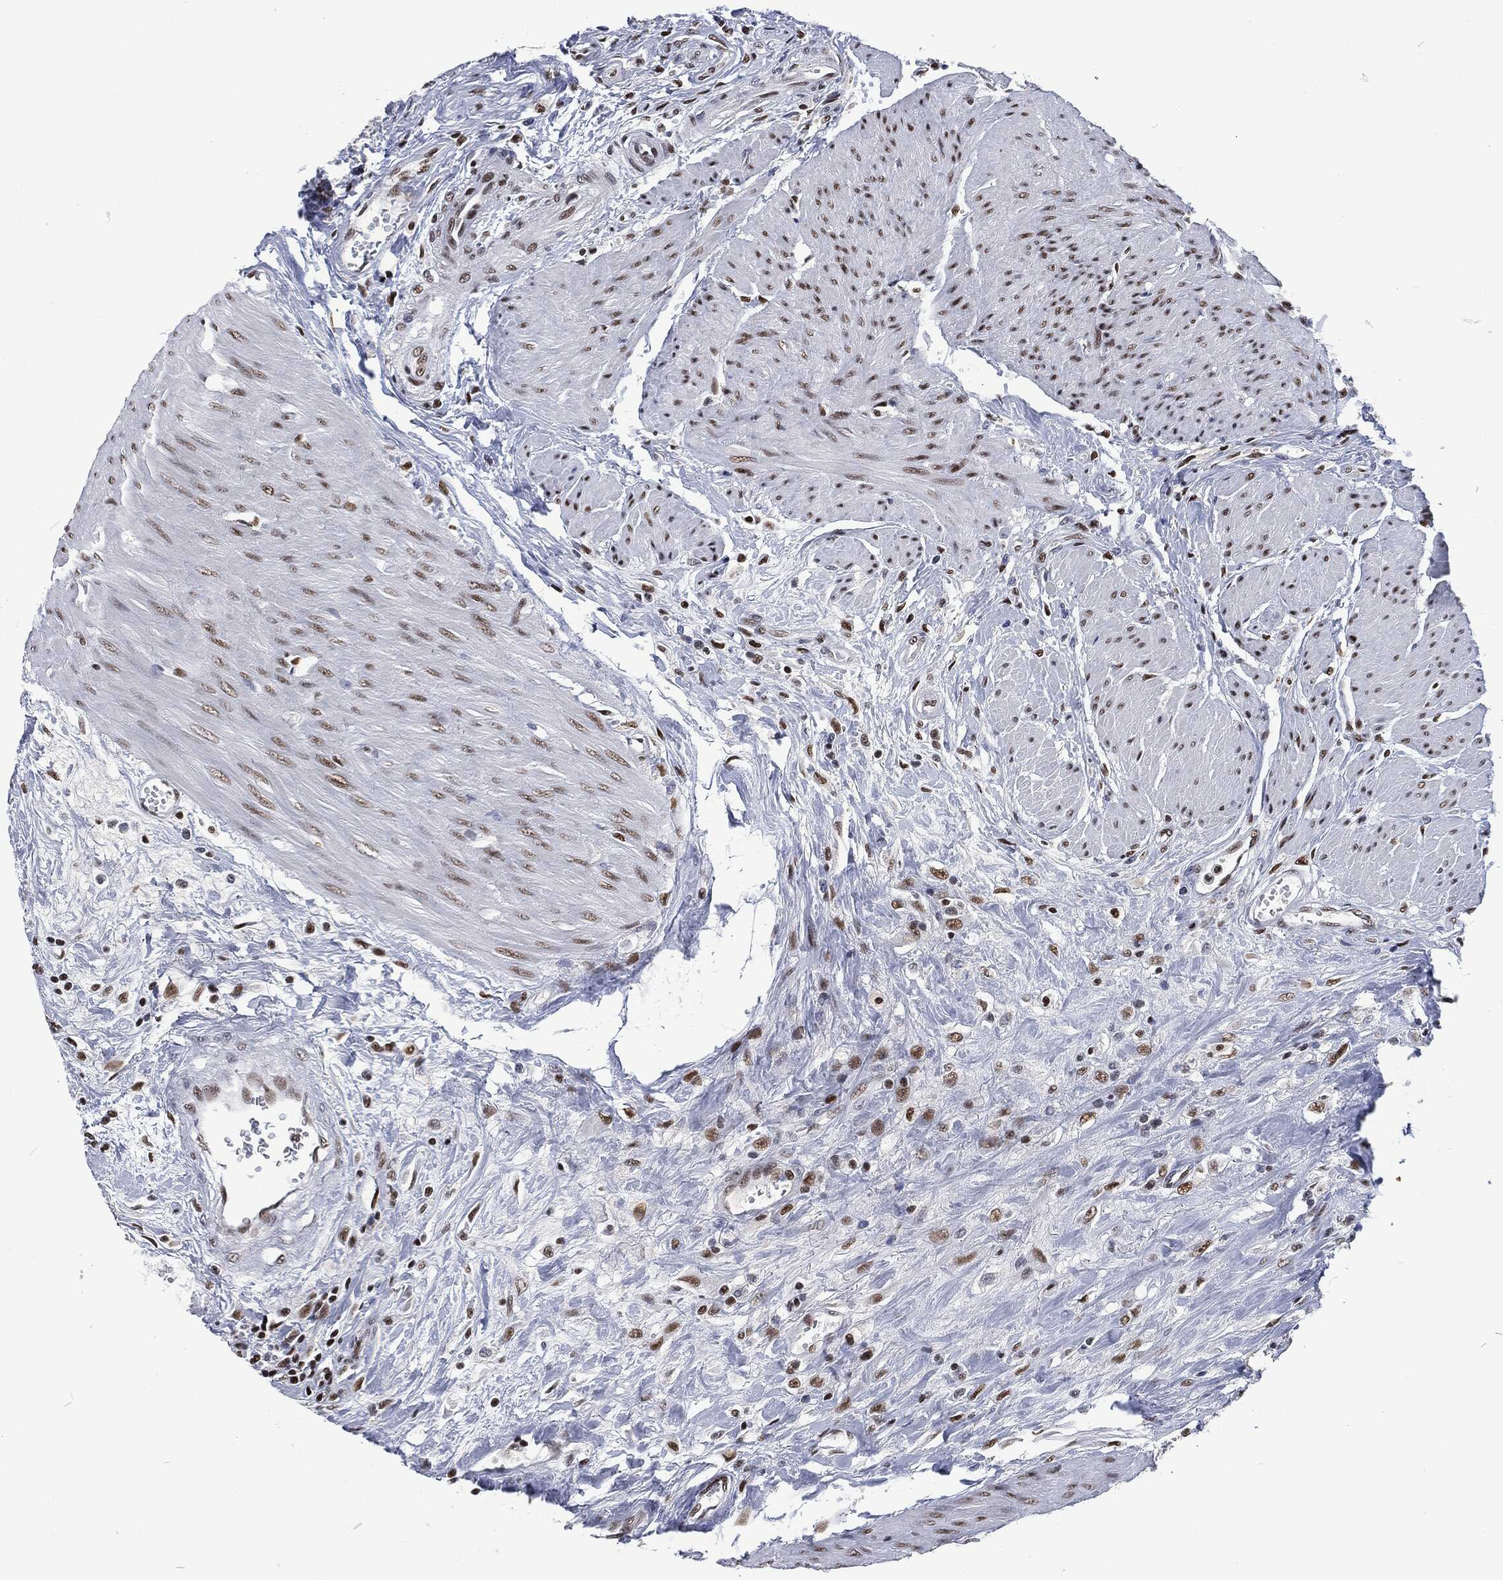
{"staining": {"intensity": "moderate", "quantity": "25%-75%", "location": "nuclear"}, "tissue": "urothelial cancer", "cell_type": "Tumor cells", "image_type": "cancer", "snomed": [{"axis": "morphology", "description": "Urothelial carcinoma, High grade"}, {"axis": "topography", "description": "Urinary bladder"}], "caption": "Protein expression analysis of human urothelial cancer reveals moderate nuclear expression in approximately 25%-75% of tumor cells.", "gene": "DCPS", "patient": {"sex": "male", "age": 35}}